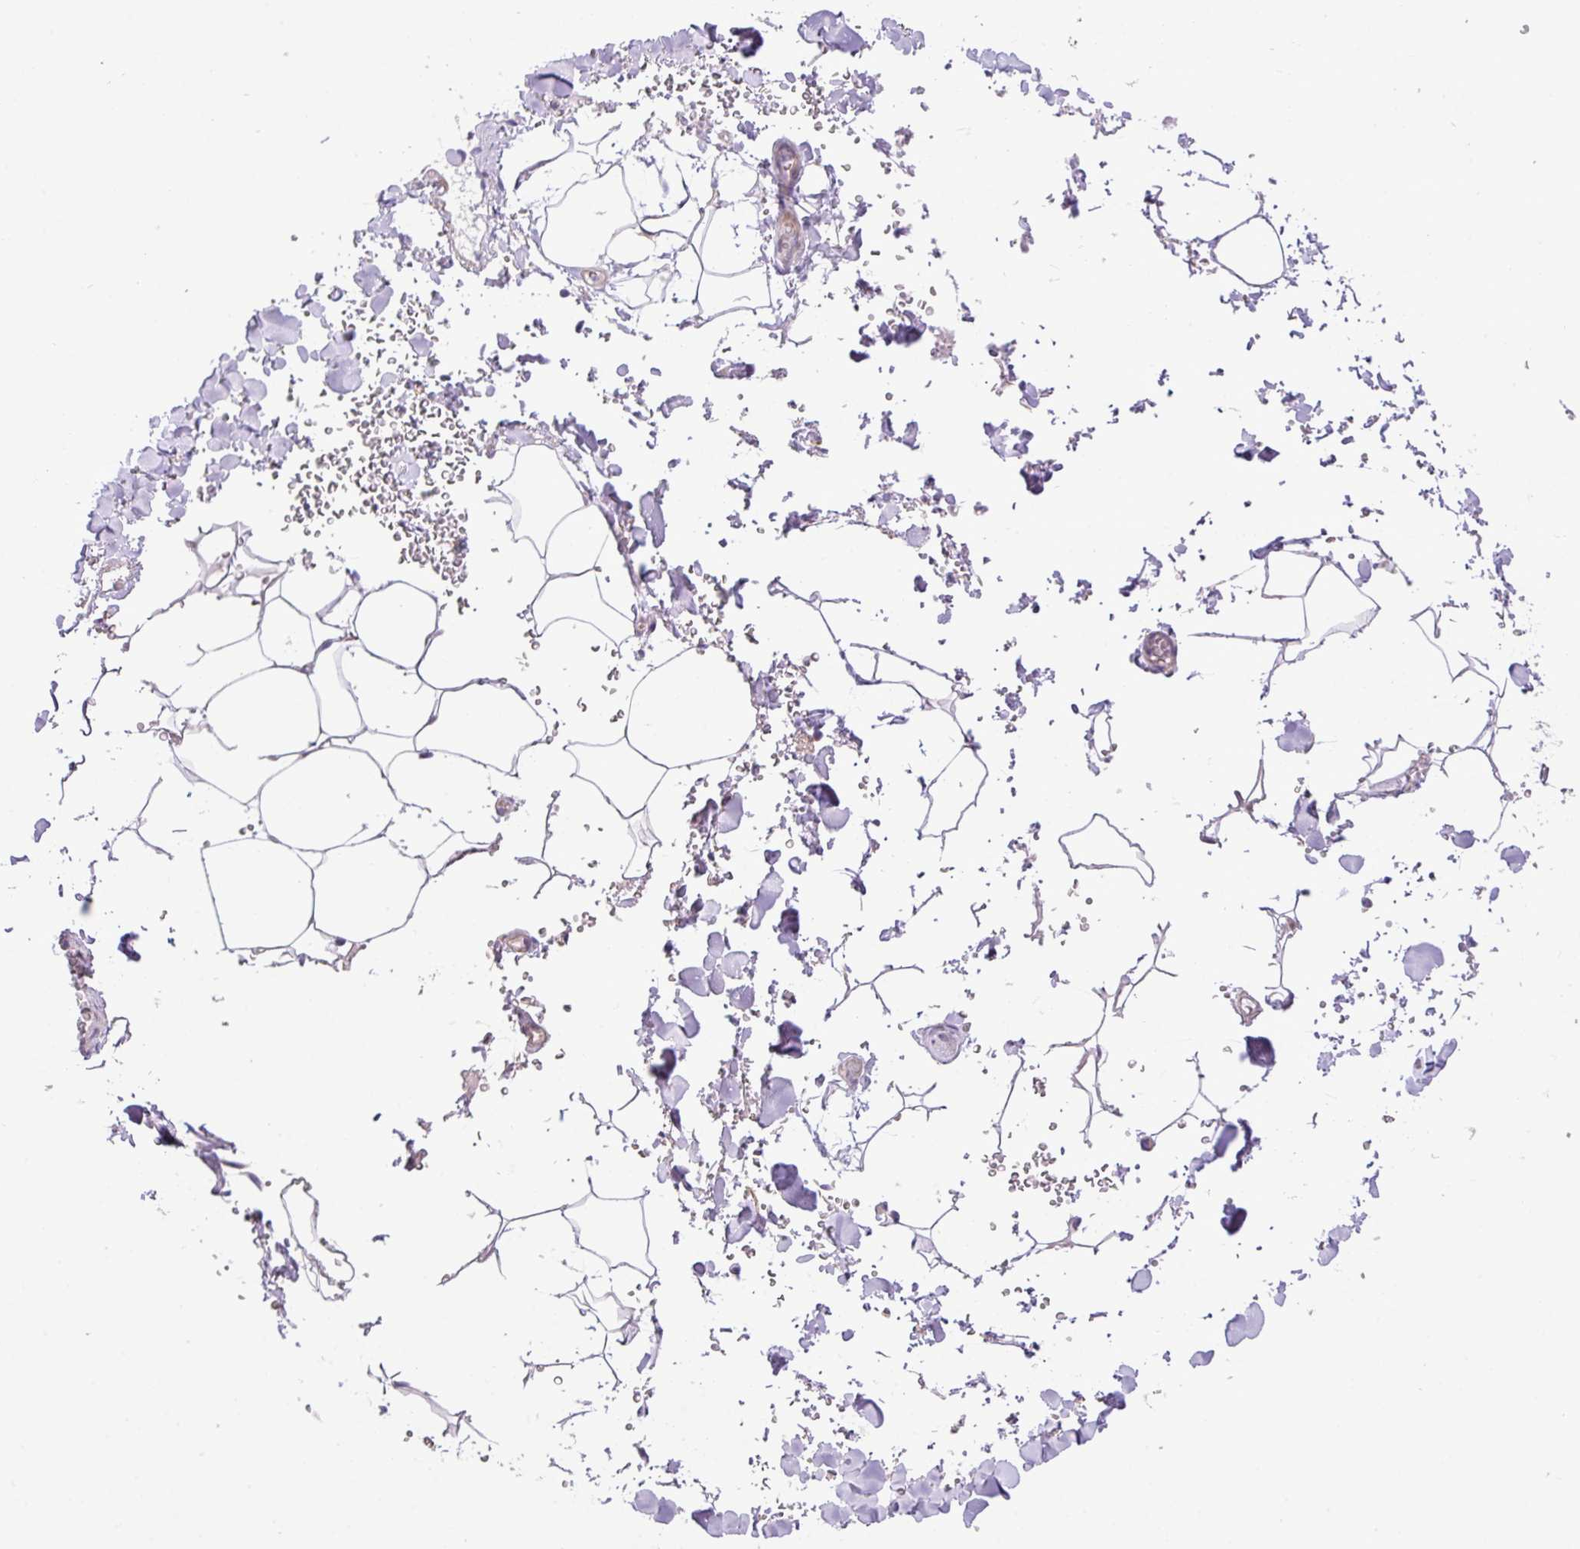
{"staining": {"intensity": "negative", "quantity": "none", "location": "none"}, "tissue": "adipose tissue", "cell_type": "Adipocytes", "image_type": "normal", "snomed": [{"axis": "morphology", "description": "Normal tissue, NOS"}, {"axis": "topography", "description": "Rectum"}, {"axis": "topography", "description": "Peripheral nerve tissue"}], "caption": "This photomicrograph is of unremarkable adipose tissue stained with immunohistochemistry to label a protein in brown with the nuclei are counter-stained blue. There is no positivity in adipocytes.", "gene": "YLPM1", "patient": {"sex": "female", "age": 69}}